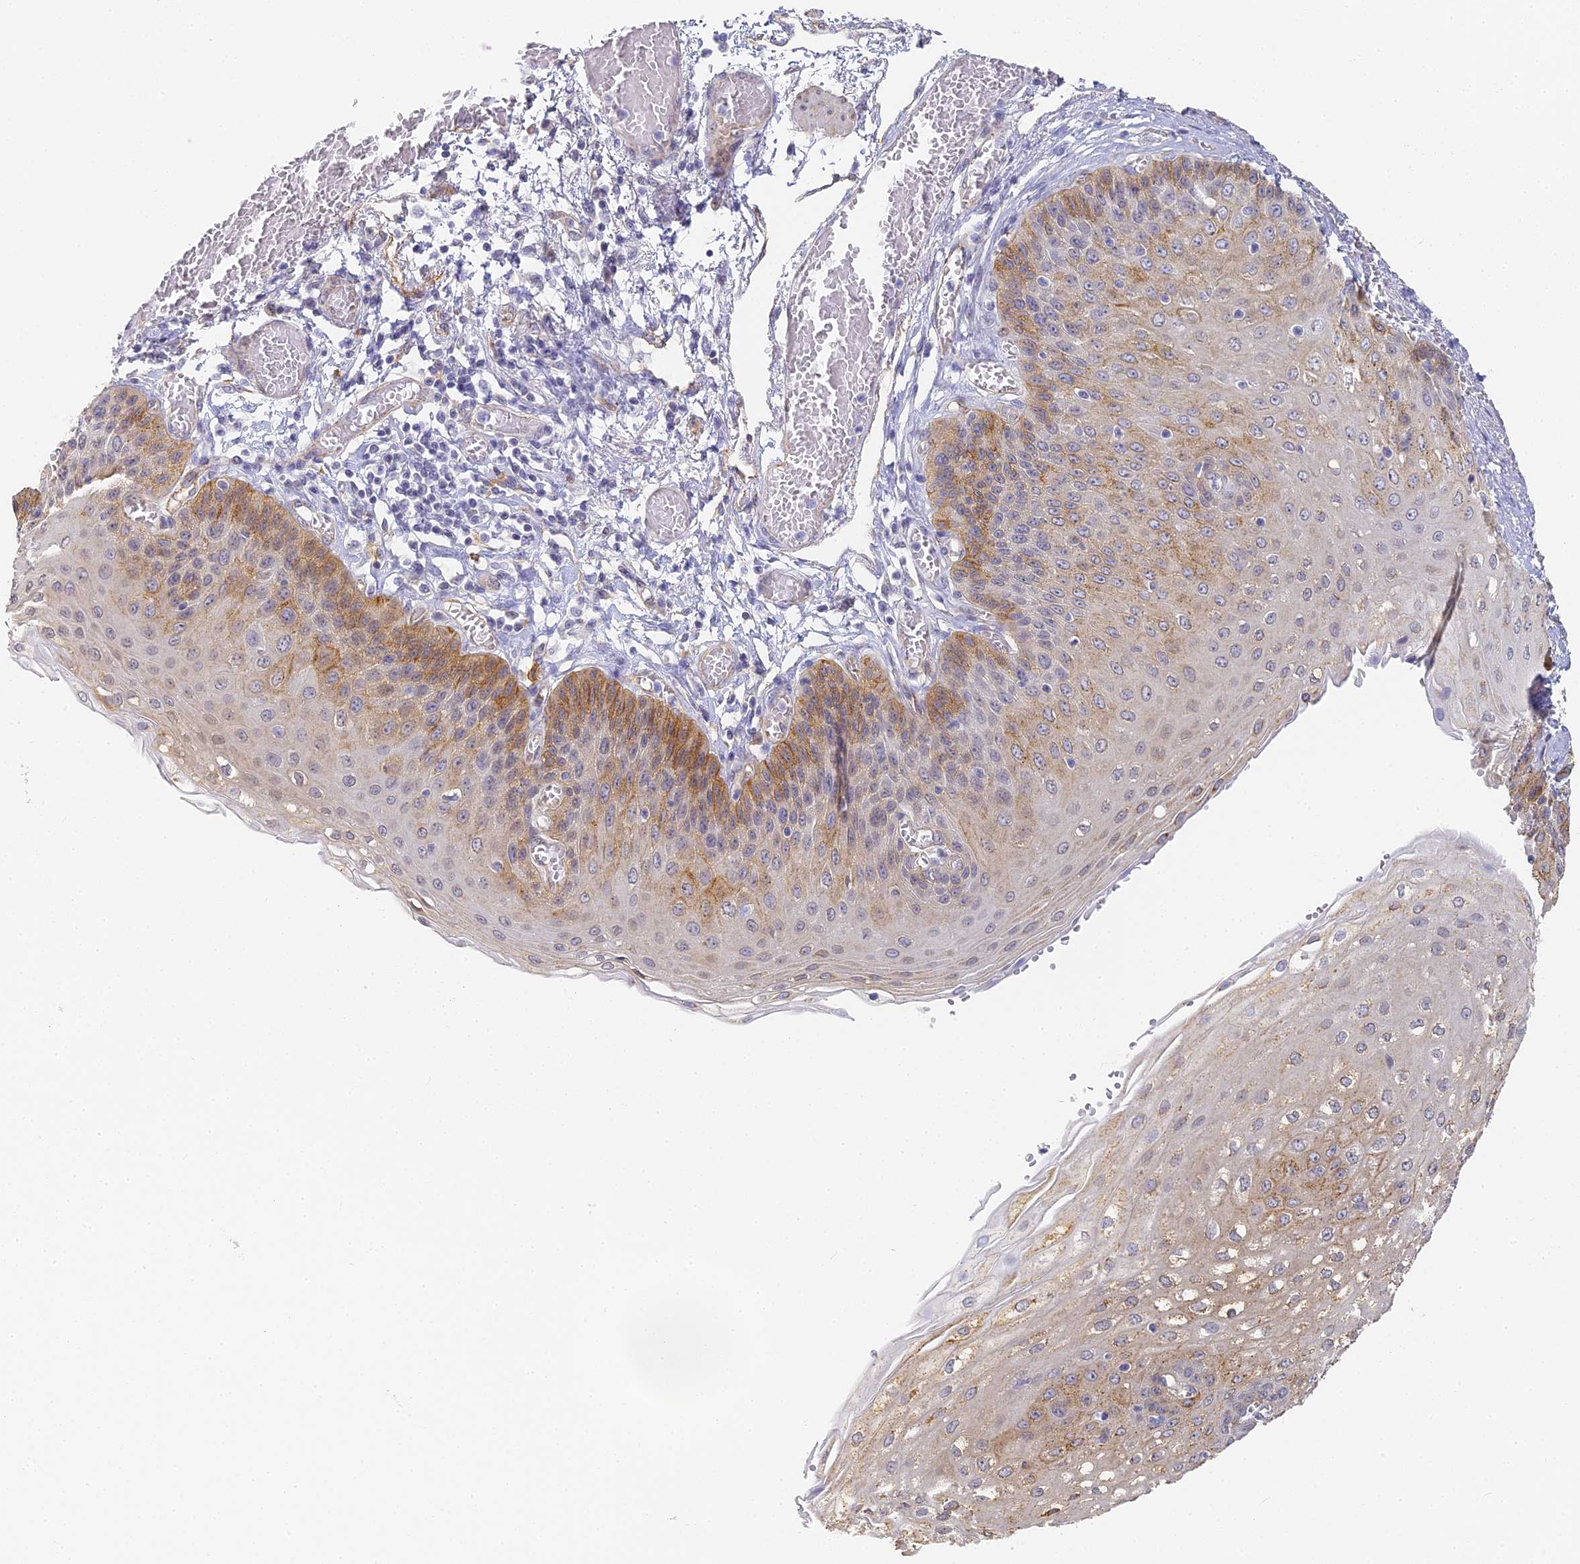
{"staining": {"intensity": "moderate", "quantity": "25%-75%", "location": "cytoplasmic/membranous"}, "tissue": "esophagus", "cell_type": "Squamous epithelial cells", "image_type": "normal", "snomed": [{"axis": "morphology", "description": "Normal tissue, NOS"}, {"axis": "topography", "description": "Esophagus"}], "caption": "Immunohistochemical staining of benign esophagus shows 25%-75% levels of moderate cytoplasmic/membranous protein expression in about 25%-75% of squamous epithelial cells.", "gene": "GJA1", "patient": {"sex": "male", "age": 81}}